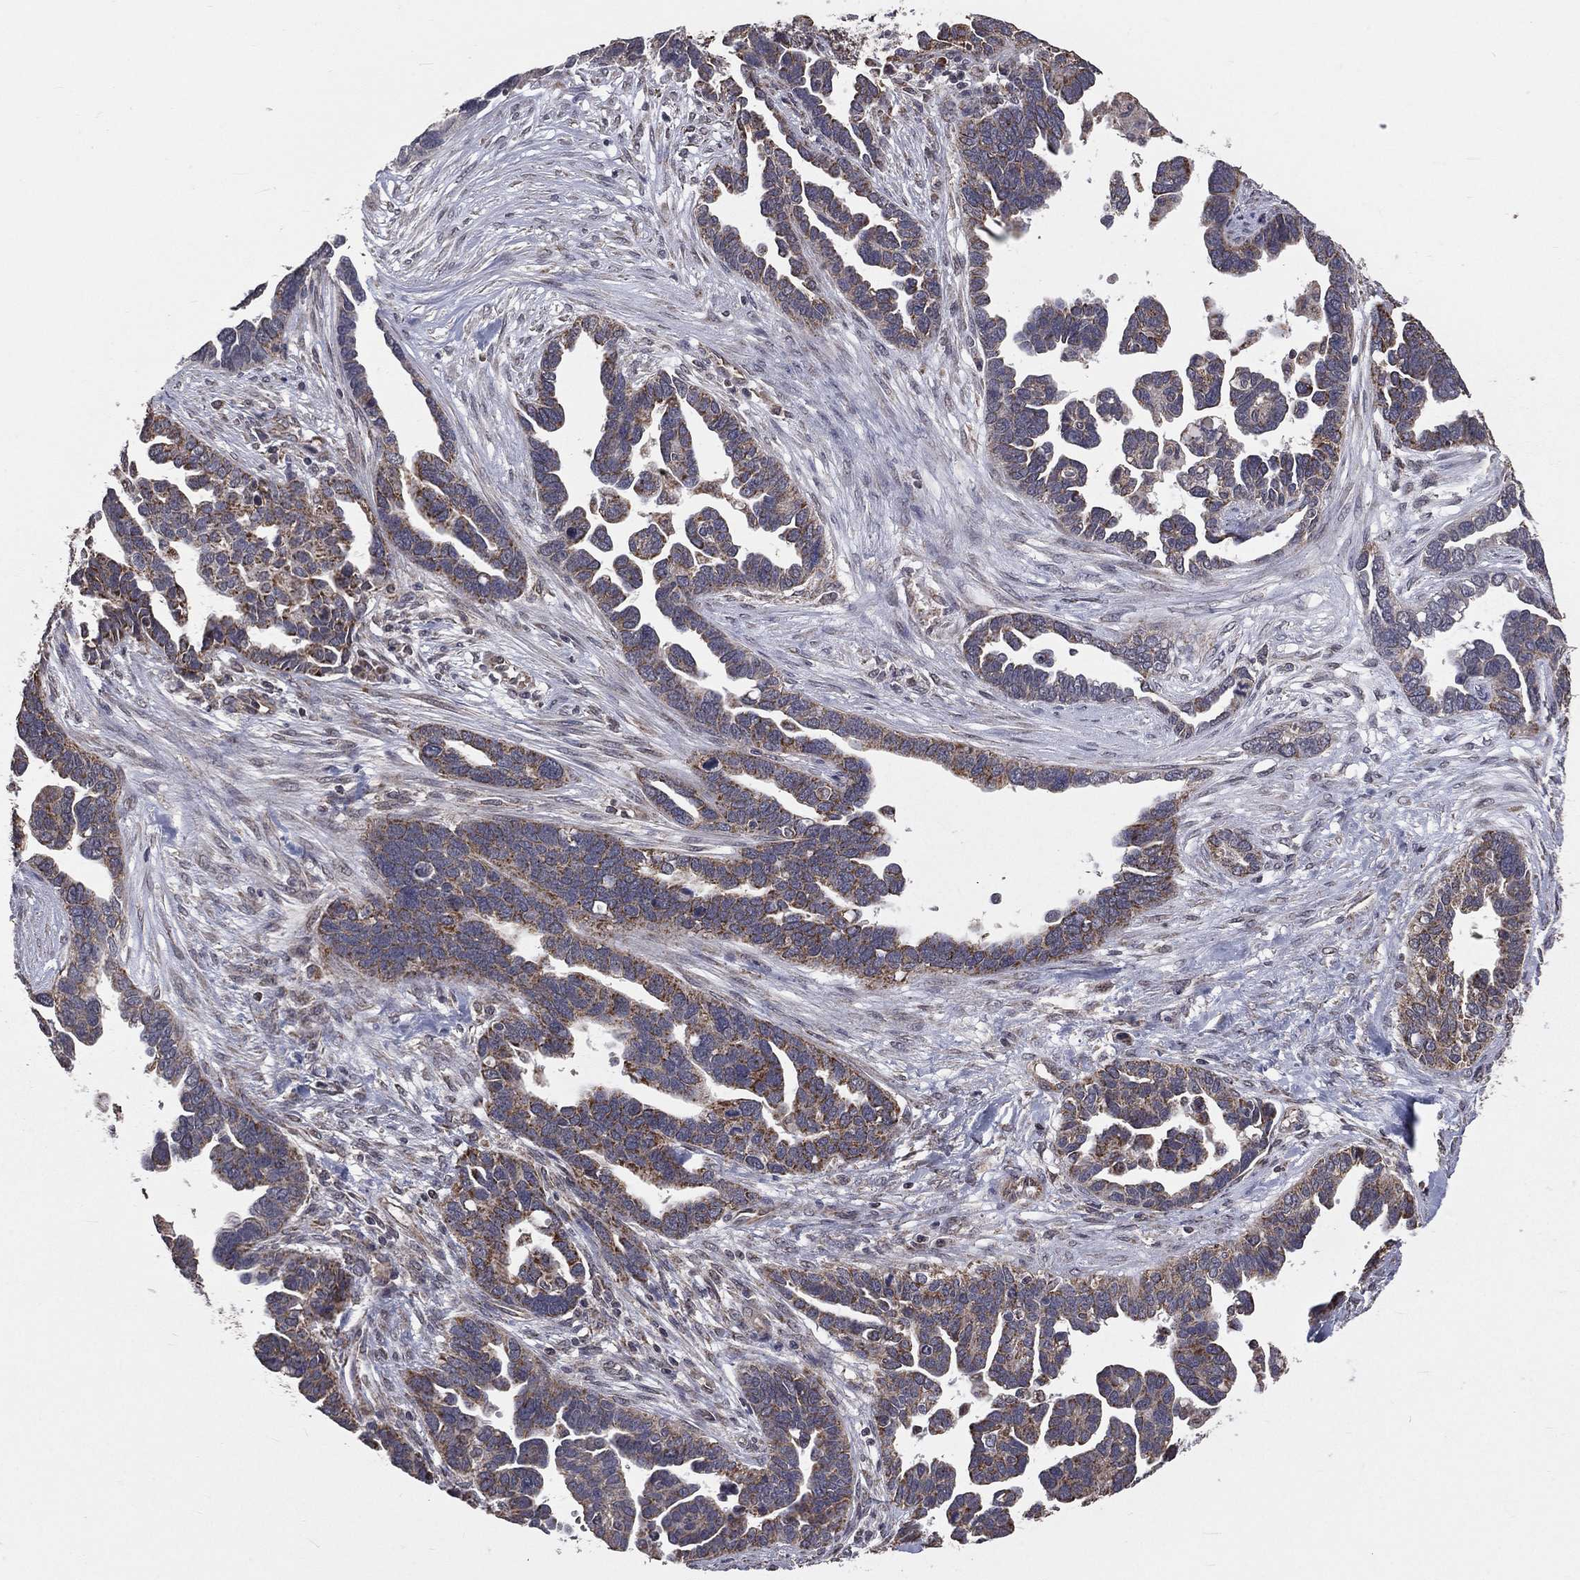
{"staining": {"intensity": "moderate", "quantity": "25%-75%", "location": "cytoplasmic/membranous"}, "tissue": "ovarian cancer", "cell_type": "Tumor cells", "image_type": "cancer", "snomed": [{"axis": "morphology", "description": "Cystadenocarcinoma, serous, NOS"}, {"axis": "topography", "description": "Ovary"}], "caption": "Moderate cytoplasmic/membranous protein expression is present in approximately 25%-75% of tumor cells in serous cystadenocarcinoma (ovarian). (DAB (3,3'-diaminobenzidine) IHC, brown staining for protein, blue staining for nuclei).", "gene": "MRPL46", "patient": {"sex": "female", "age": 54}}